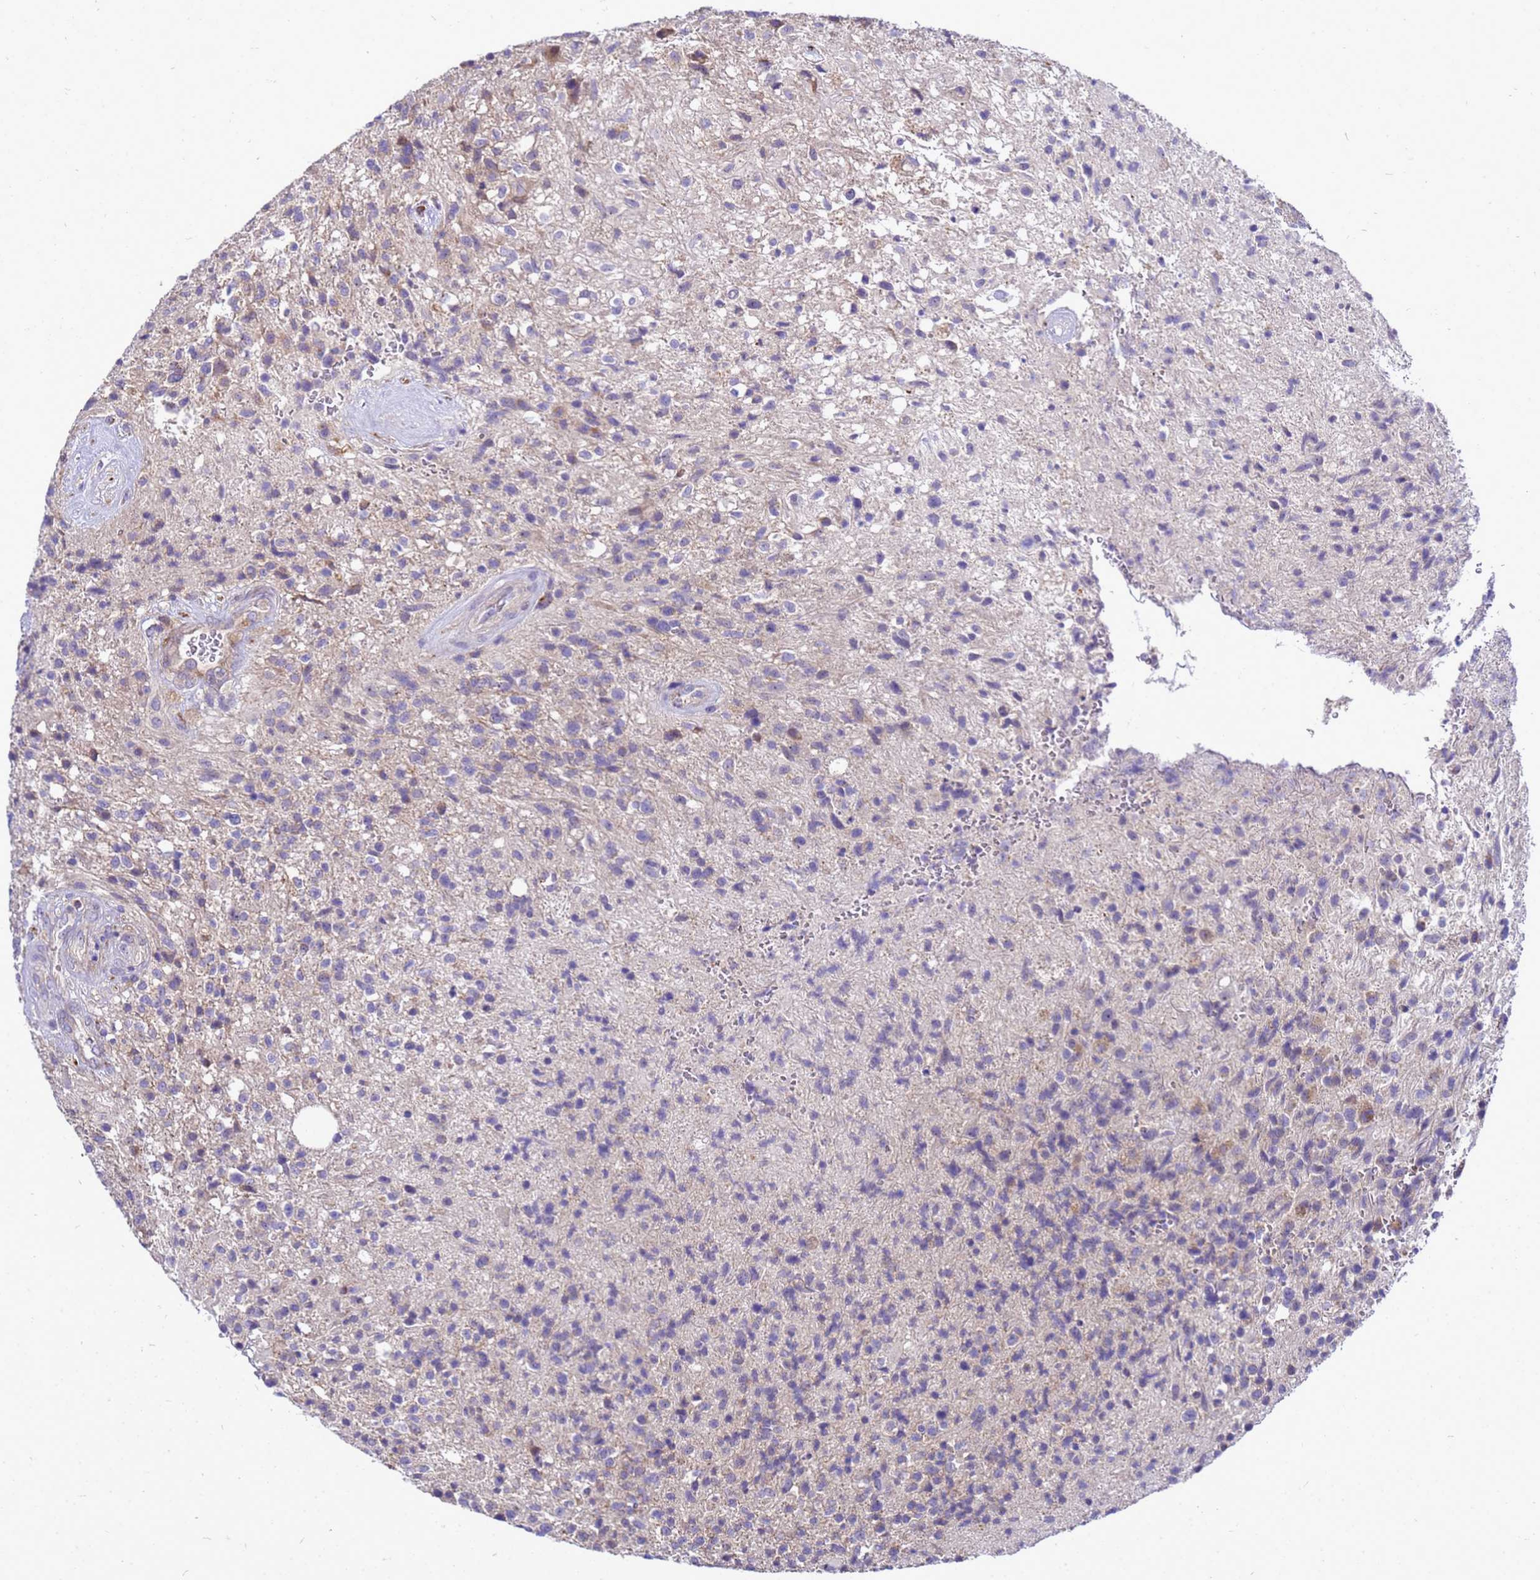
{"staining": {"intensity": "negative", "quantity": "none", "location": "none"}, "tissue": "glioma", "cell_type": "Tumor cells", "image_type": "cancer", "snomed": [{"axis": "morphology", "description": "Glioma, malignant, High grade"}, {"axis": "topography", "description": "Brain"}], "caption": "Immunohistochemistry of malignant glioma (high-grade) demonstrates no positivity in tumor cells.", "gene": "POP7", "patient": {"sex": "male", "age": 56}}